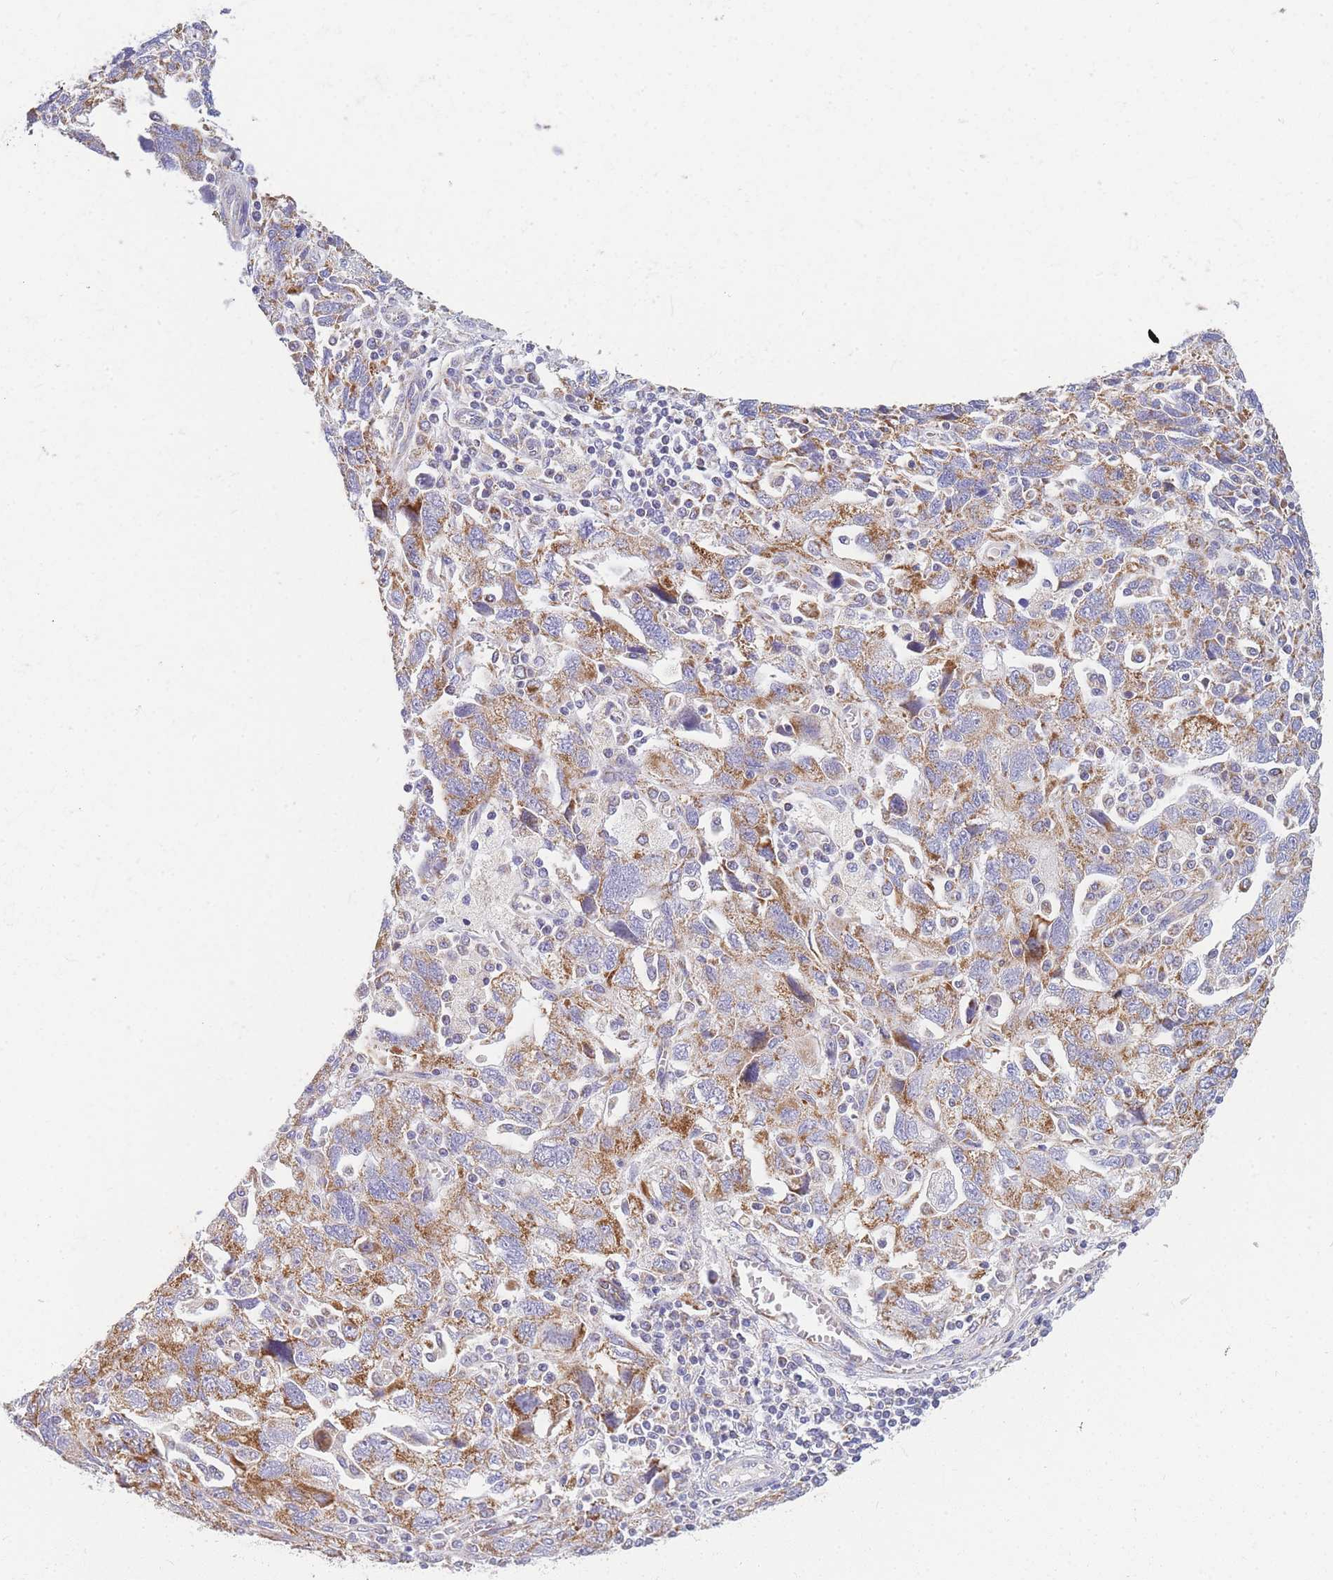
{"staining": {"intensity": "moderate", "quantity": ">75%", "location": "cytoplasmic/membranous"}, "tissue": "ovarian cancer", "cell_type": "Tumor cells", "image_type": "cancer", "snomed": [{"axis": "morphology", "description": "Carcinoma, NOS"}, {"axis": "morphology", "description": "Cystadenocarcinoma, serous, NOS"}, {"axis": "topography", "description": "Ovary"}], "caption": "DAB (3,3'-diaminobenzidine) immunohistochemical staining of human ovarian cancer demonstrates moderate cytoplasmic/membranous protein positivity in approximately >75% of tumor cells.", "gene": "MRPS11", "patient": {"sex": "female", "age": 69}}